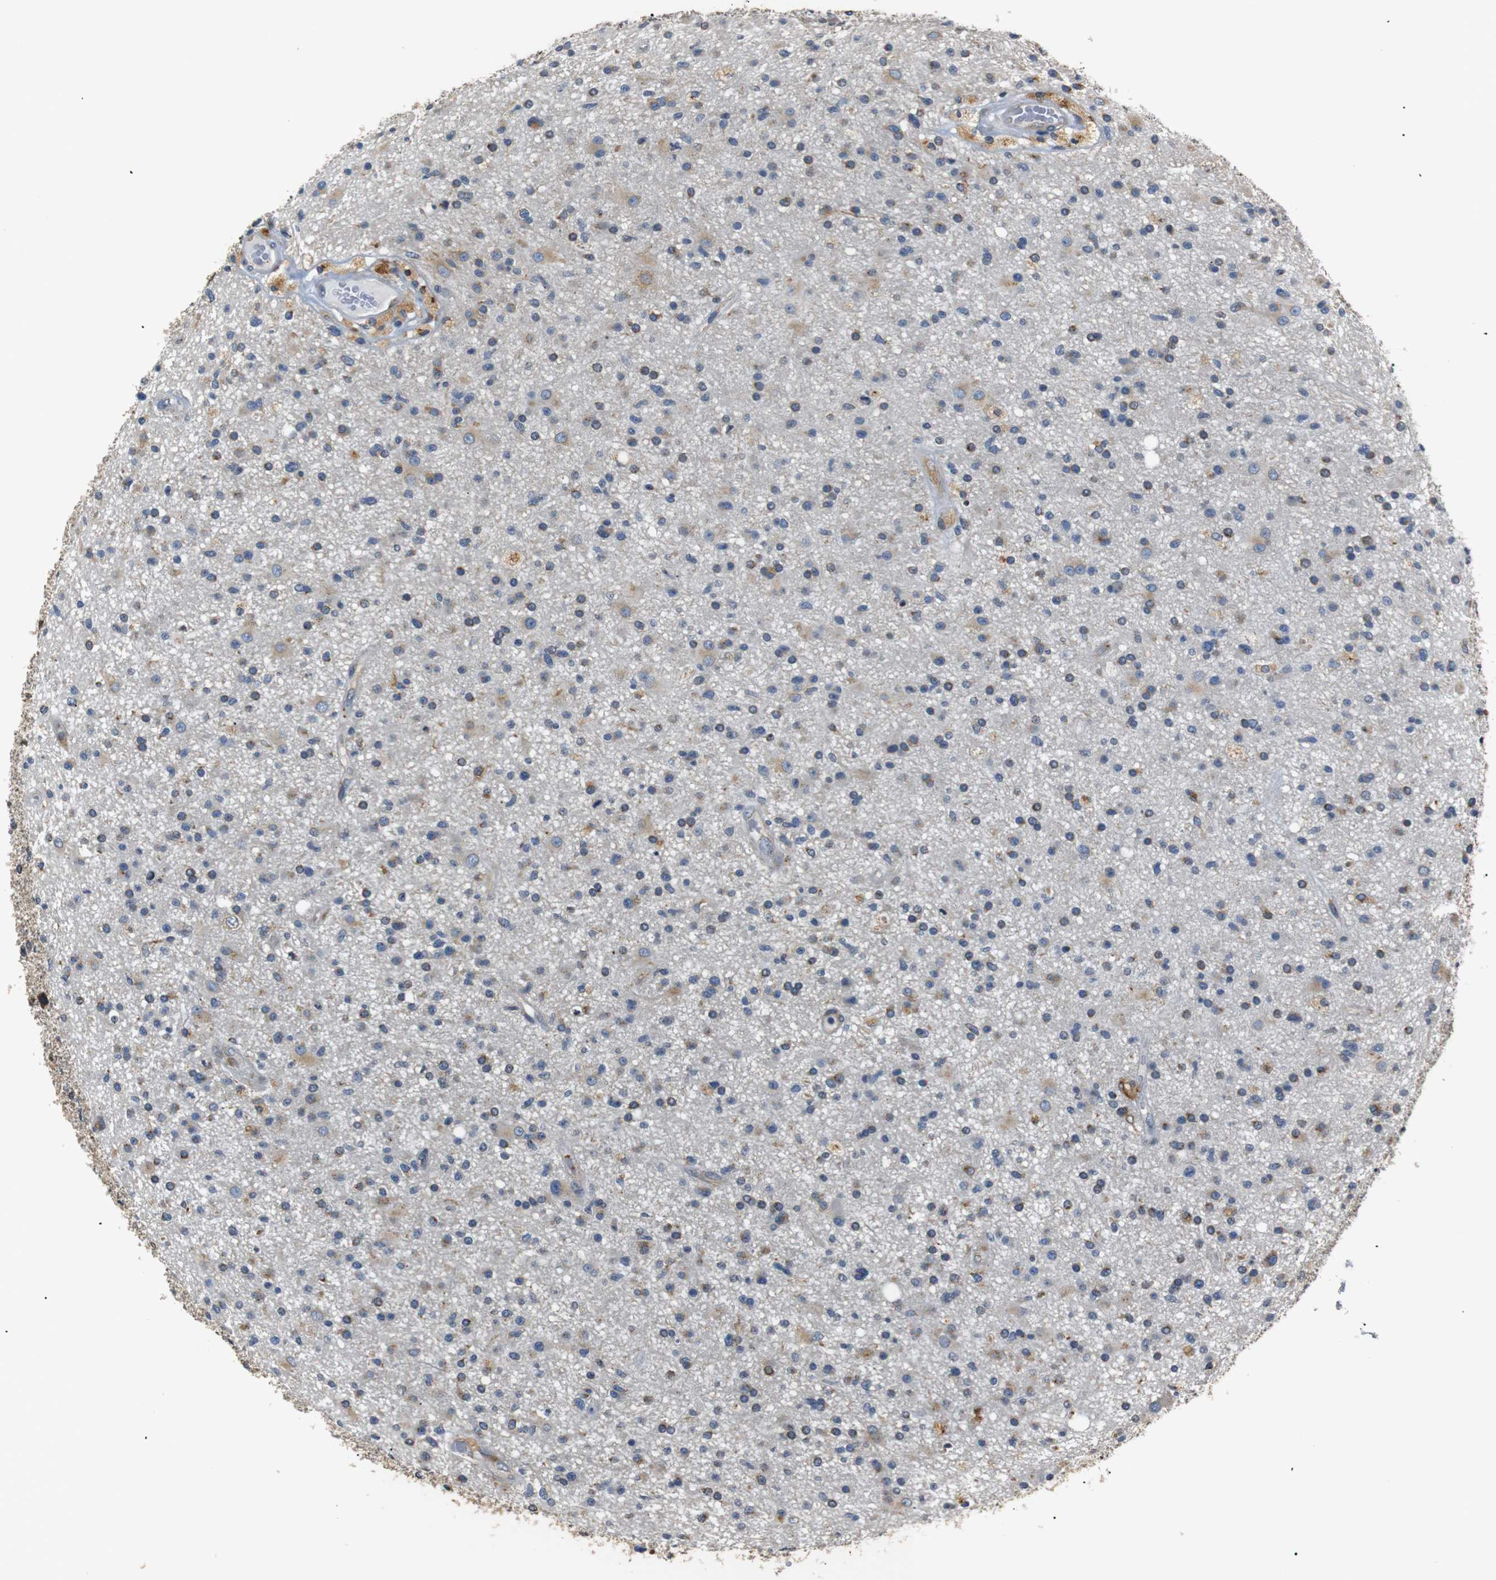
{"staining": {"intensity": "weak", "quantity": "25%-75%", "location": "cytoplasmic/membranous"}, "tissue": "glioma", "cell_type": "Tumor cells", "image_type": "cancer", "snomed": [{"axis": "morphology", "description": "Glioma, malignant, High grade"}, {"axis": "topography", "description": "Brain"}], "caption": "Immunohistochemical staining of human glioma shows low levels of weak cytoplasmic/membranous protein staining in about 25%-75% of tumor cells.", "gene": "TMED2", "patient": {"sex": "male", "age": 33}}